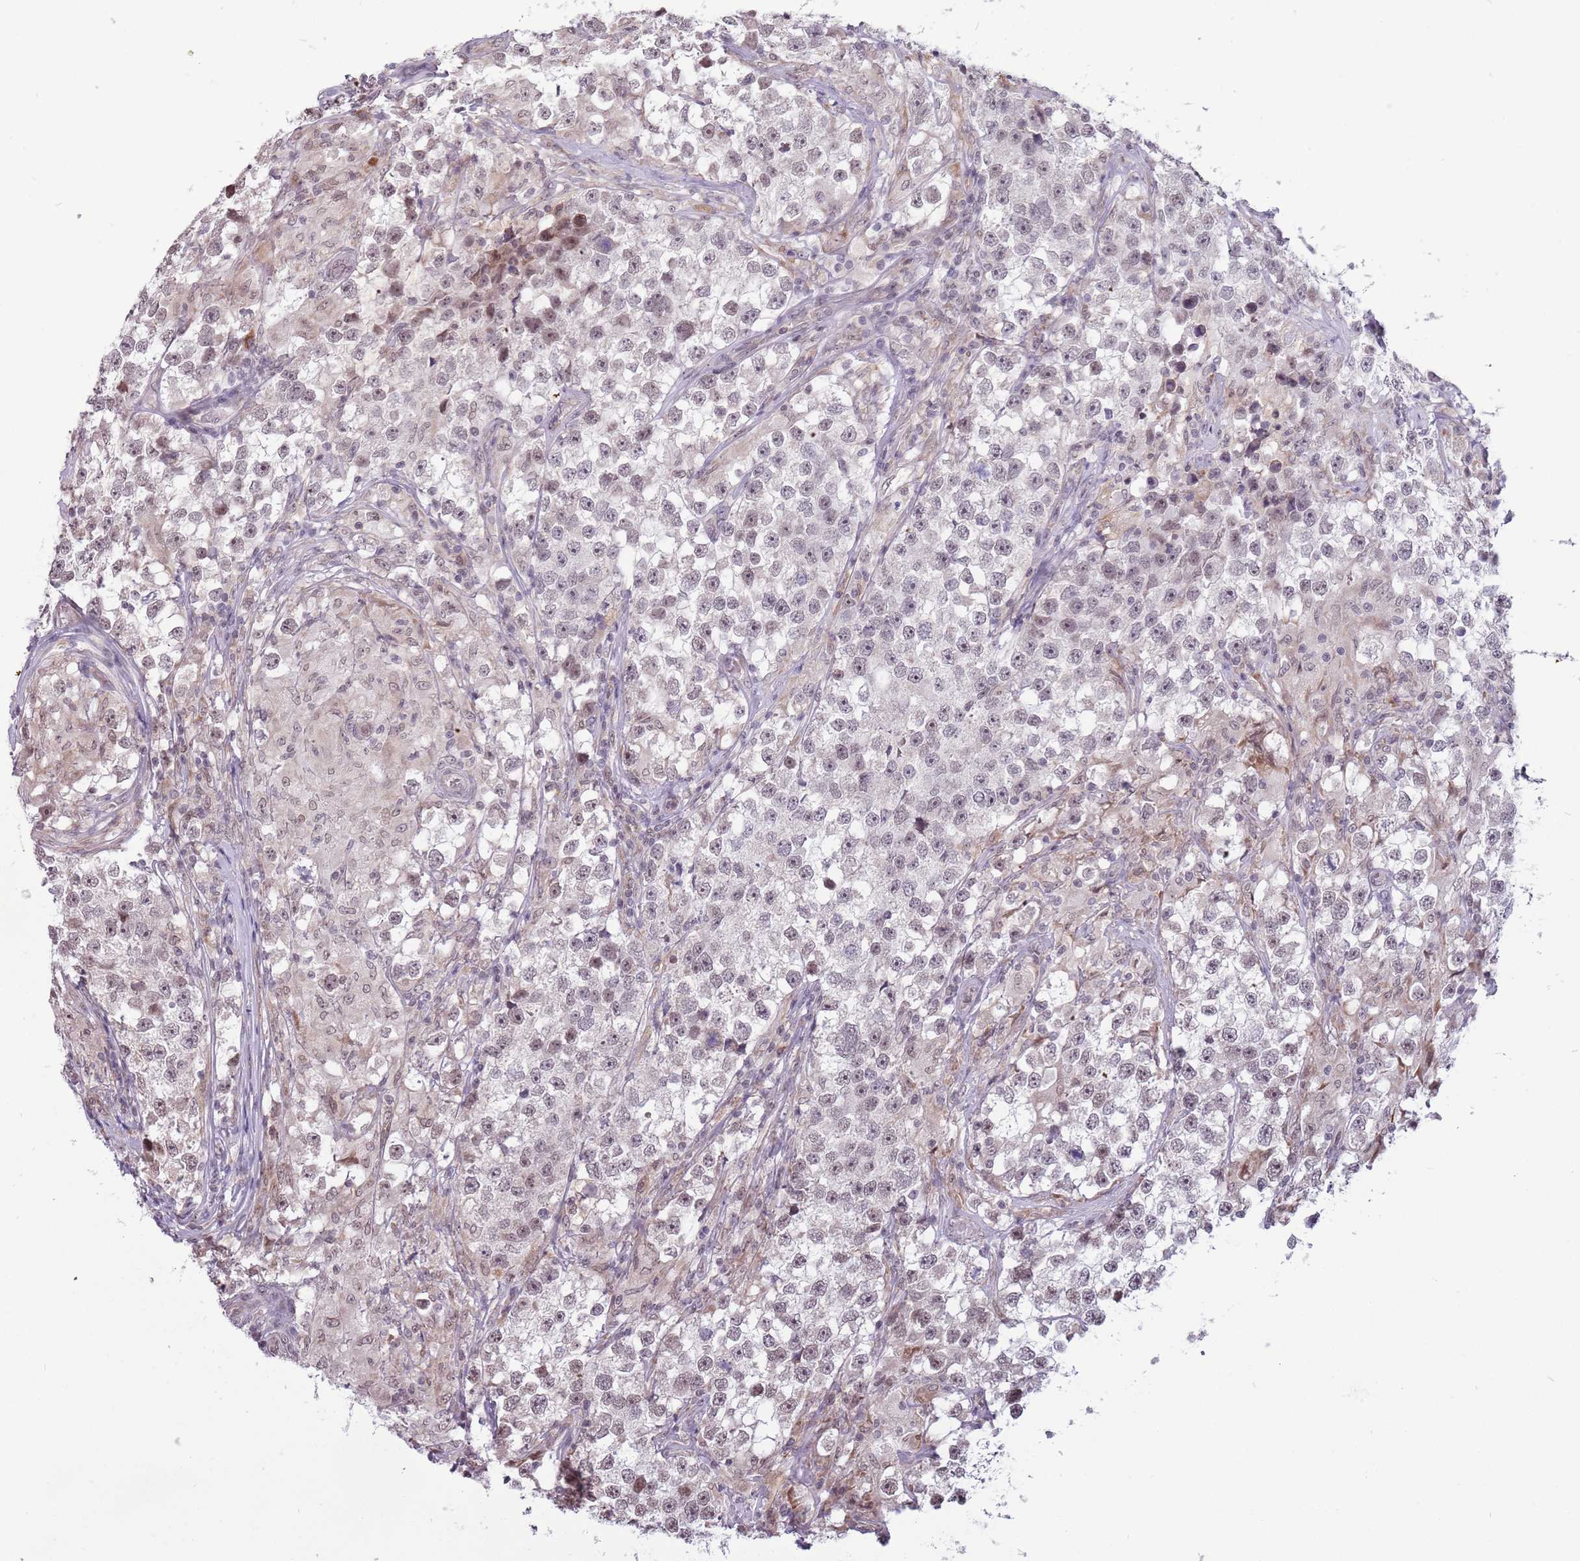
{"staining": {"intensity": "weak", "quantity": "<25%", "location": "nuclear"}, "tissue": "testis cancer", "cell_type": "Tumor cells", "image_type": "cancer", "snomed": [{"axis": "morphology", "description": "Seminoma, NOS"}, {"axis": "topography", "description": "Testis"}], "caption": "Tumor cells are negative for brown protein staining in testis seminoma.", "gene": "BARD1", "patient": {"sex": "male", "age": 46}}